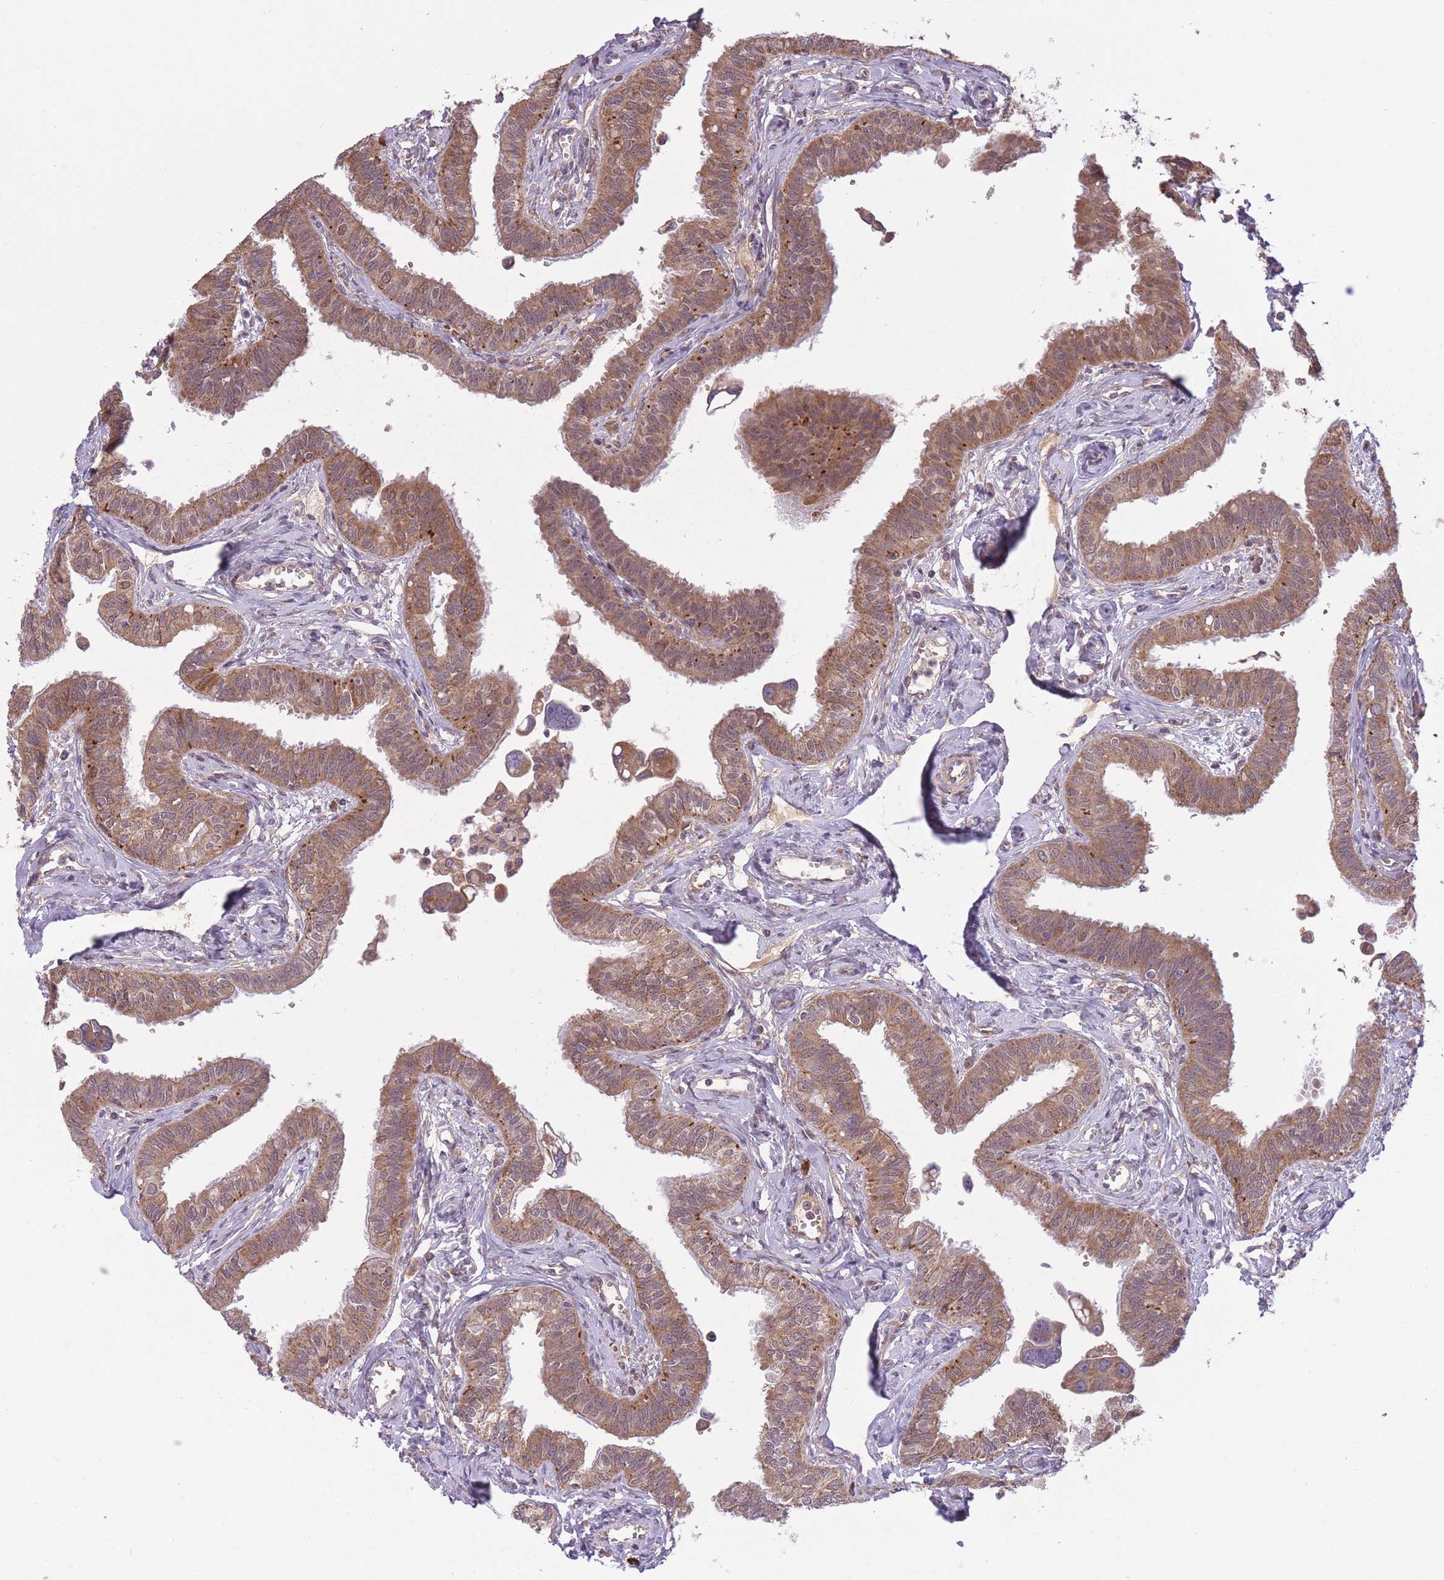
{"staining": {"intensity": "moderate", "quantity": ">75%", "location": "cytoplasmic/membranous"}, "tissue": "fallopian tube", "cell_type": "Glandular cells", "image_type": "normal", "snomed": [{"axis": "morphology", "description": "Normal tissue, NOS"}, {"axis": "morphology", "description": "Carcinoma, NOS"}, {"axis": "topography", "description": "Fallopian tube"}, {"axis": "topography", "description": "Ovary"}], "caption": "Immunohistochemistry (IHC) (DAB) staining of benign fallopian tube displays moderate cytoplasmic/membranous protein staining in about >75% of glandular cells.", "gene": "POLR3F", "patient": {"sex": "female", "age": 59}}